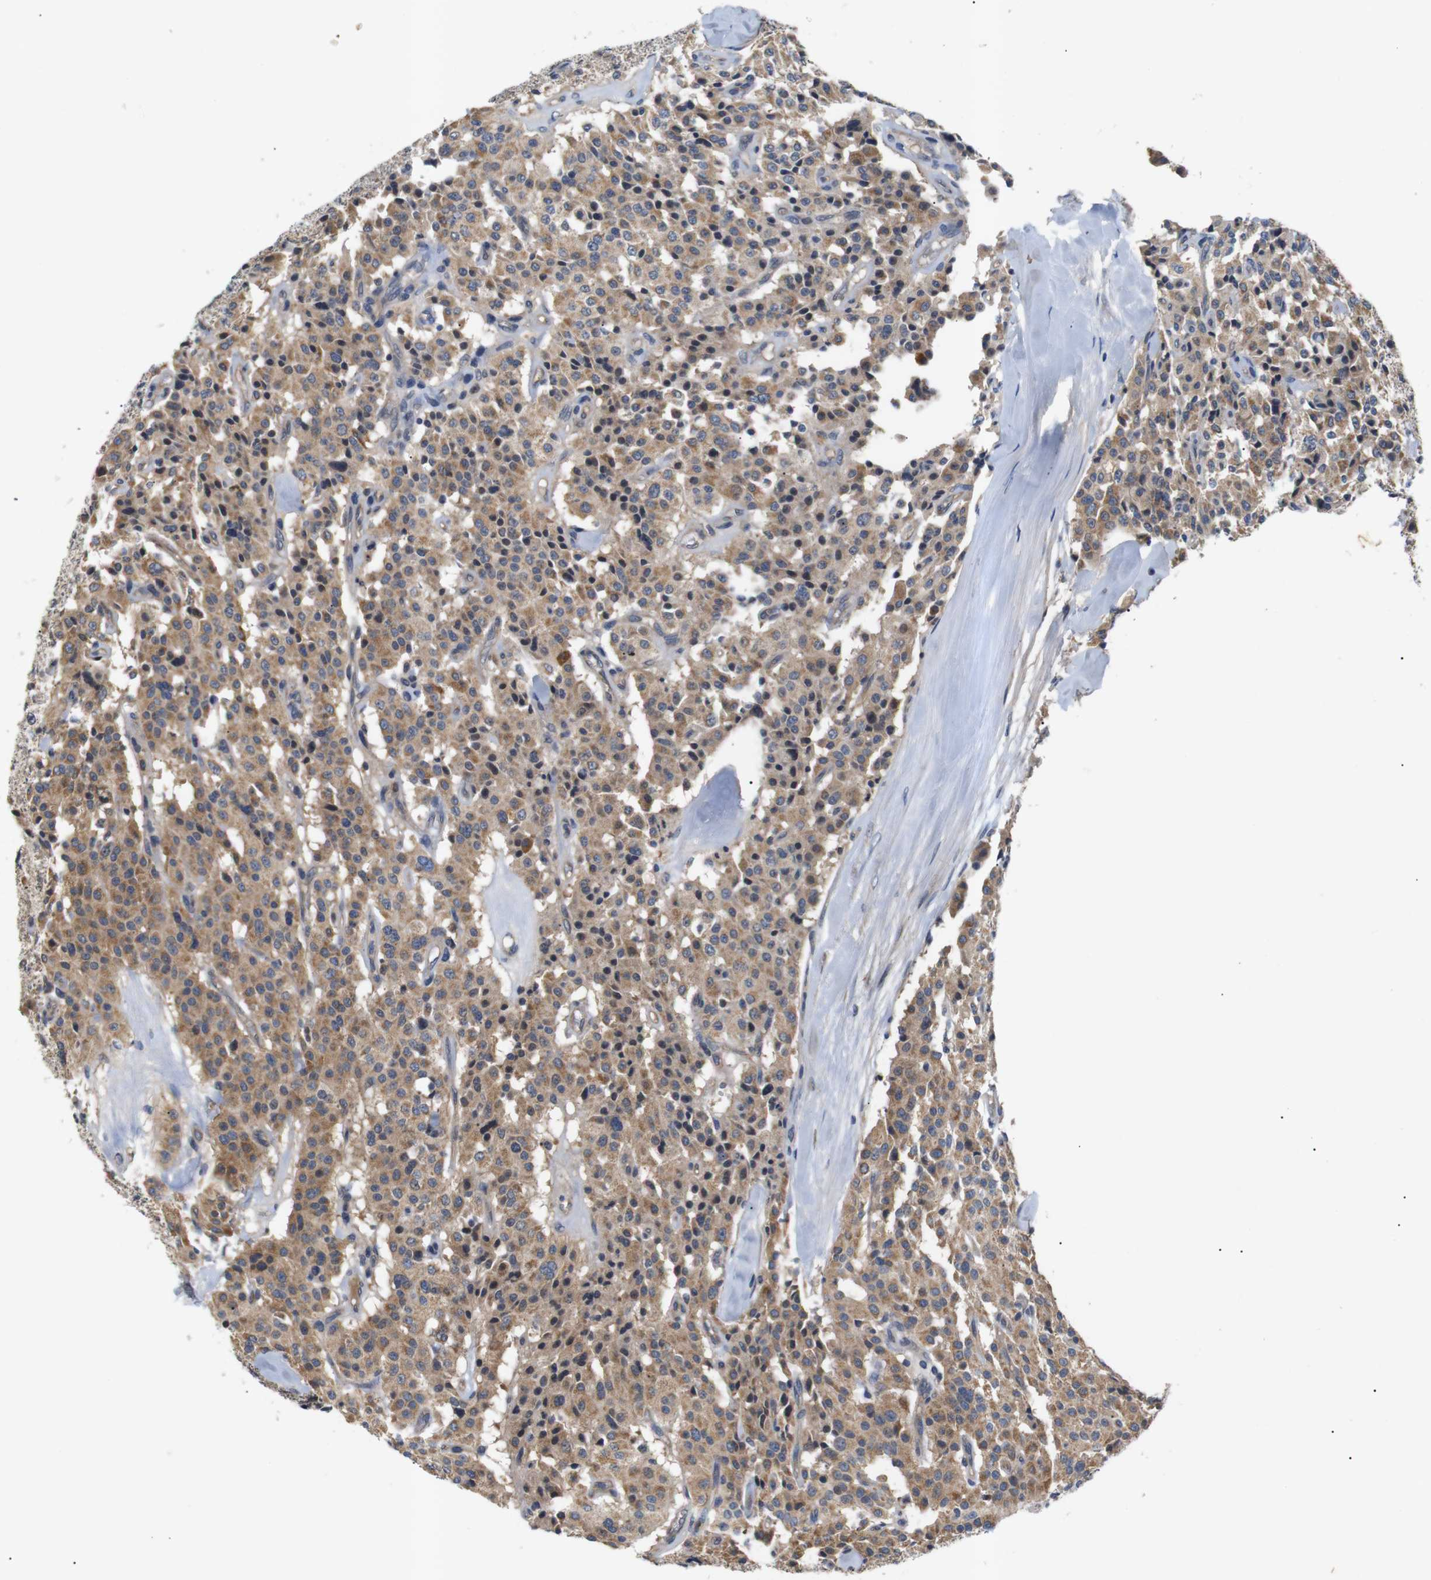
{"staining": {"intensity": "moderate", "quantity": ">75%", "location": "cytoplasmic/membranous"}, "tissue": "carcinoid", "cell_type": "Tumor cells", "image_type": "cancer", "snomed": [{"axis": "morphology", "description": "Carcinoid, malignant, NOS"}, {"axis": "topography", "description": "Lung"}], "caption": "Protein staining by IHC demonstrates moderate cytoplasmic/membranous expression in about >75% of tumor cells in carcinoid.", "gene": "RIPK1", "patient": {"sex": "male", "age": 30}}